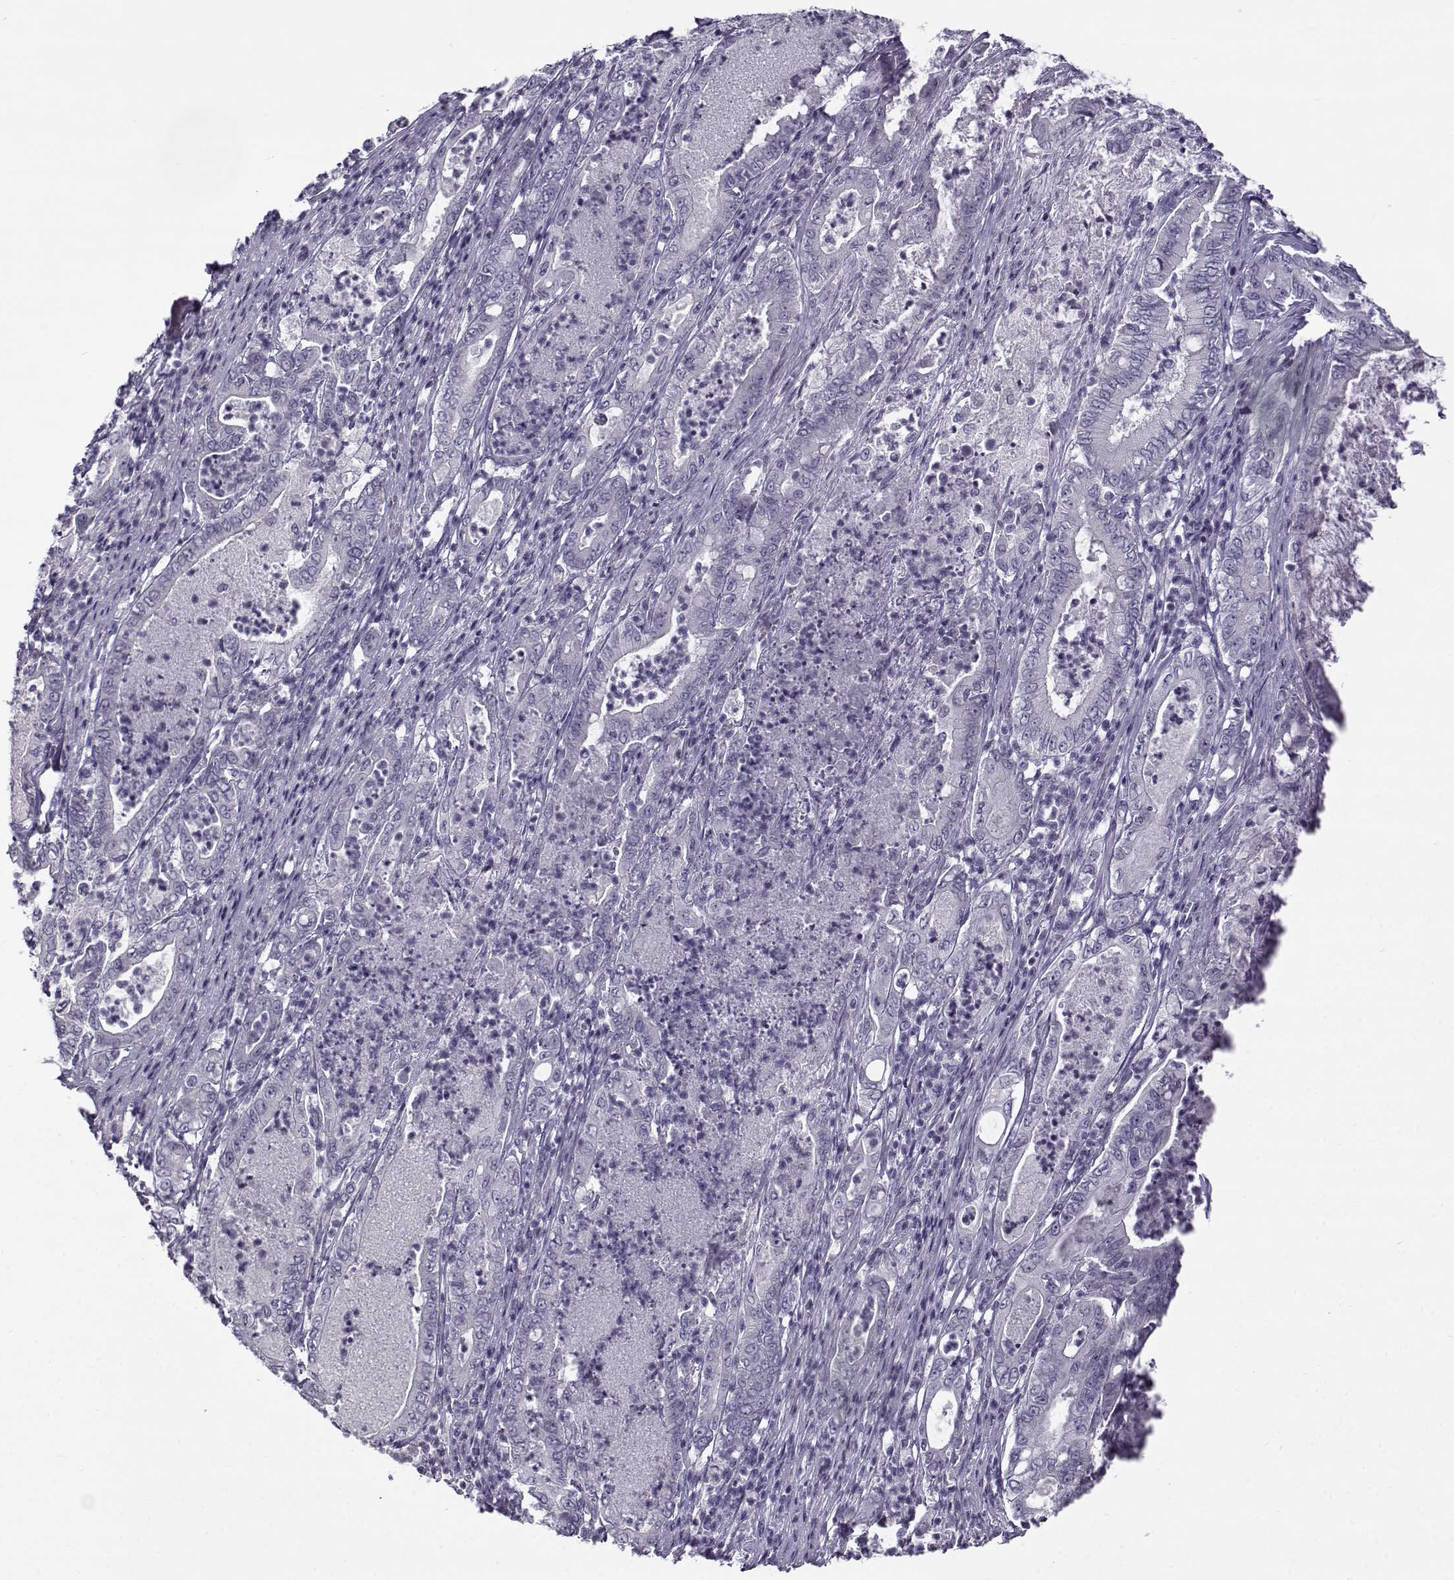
{"staining": {"intensity": "negative", "quantity": "none", "location": "none"}, "tissue": "pancreatic cancer", "cell_type": "Tumor cells", "image_type": "cancer", "snomed": [{"axis": "morphology", "description": "Adenocarcinoma, NOS"}, {"axis": "topography", "description": "Pancreas"}], "caption": "High power microscopy photomicrograph of an immunohistochemistry (IHC) histopathology image of adenocarcinoma (pancreatic), revealing no significant positivity in tumor cells.", "gene": "TEX55", "patient": {"sex": "male", "age": 71}}